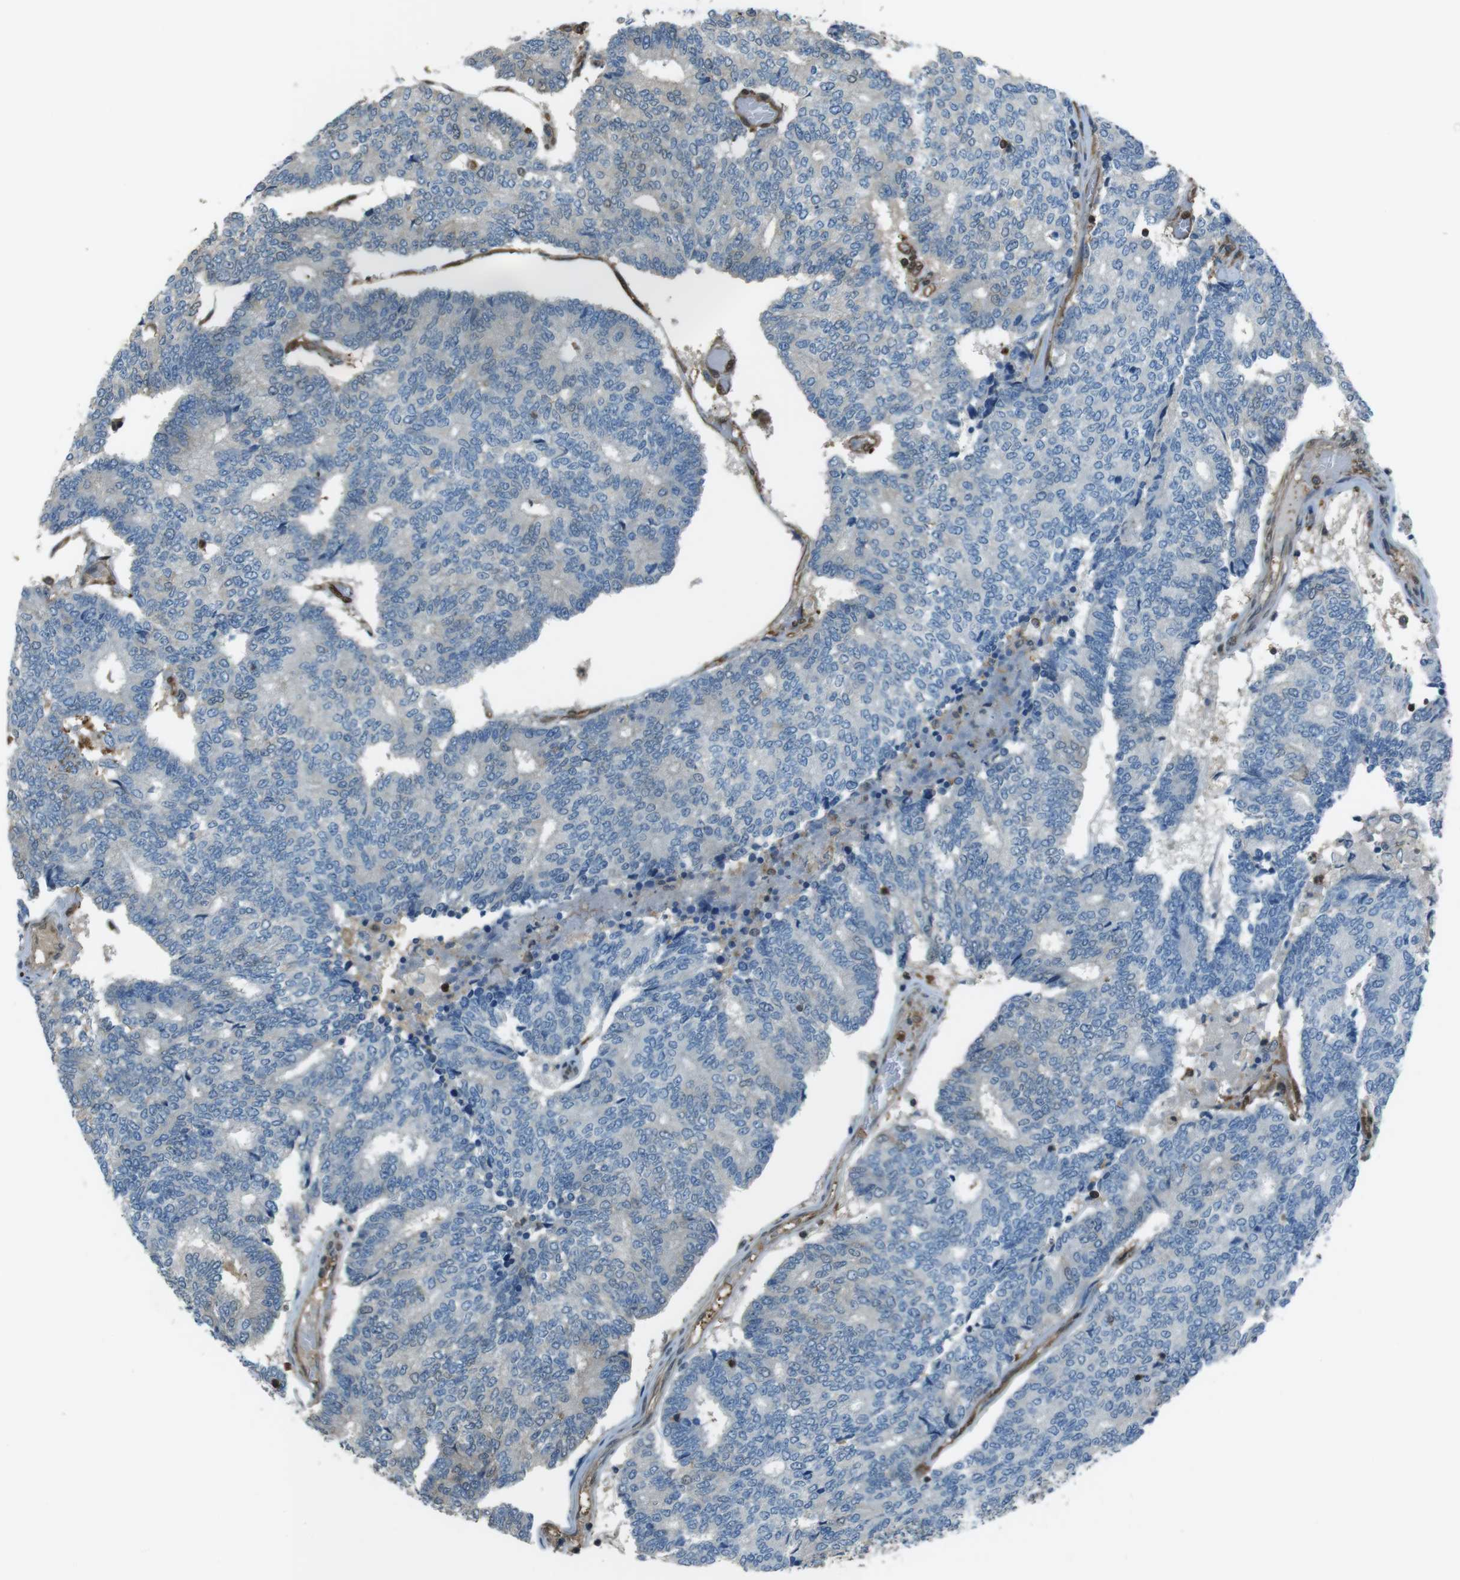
{"staining": {"intensity": "weak", "quantity": "<25%", "location": "cytoplasmic/membranous,nuclear"}, "tissue": "prostate cancer", "cell_type": "Tumor cells", "image_type": "cancer", "snomed": [{"axis": "morphology", "description": "Normal tissue, NOS"}, {"axis": "morphology", "description": "Adenocarcinoma, High grade"}, {"axis": "topography", "description": "Prostate"}, {"axis": "topography", "description": "Seminal veicle"}], "caption": "High power microscopy photomicrograph of an immunohistochemistry photomicrograph of prostate cancer (adenocarcinoma (high-grade)), revealing no significant positivity in tumor cells.", "gene": "TWSG1", "patient": {"sex": "male", "age": 55}}